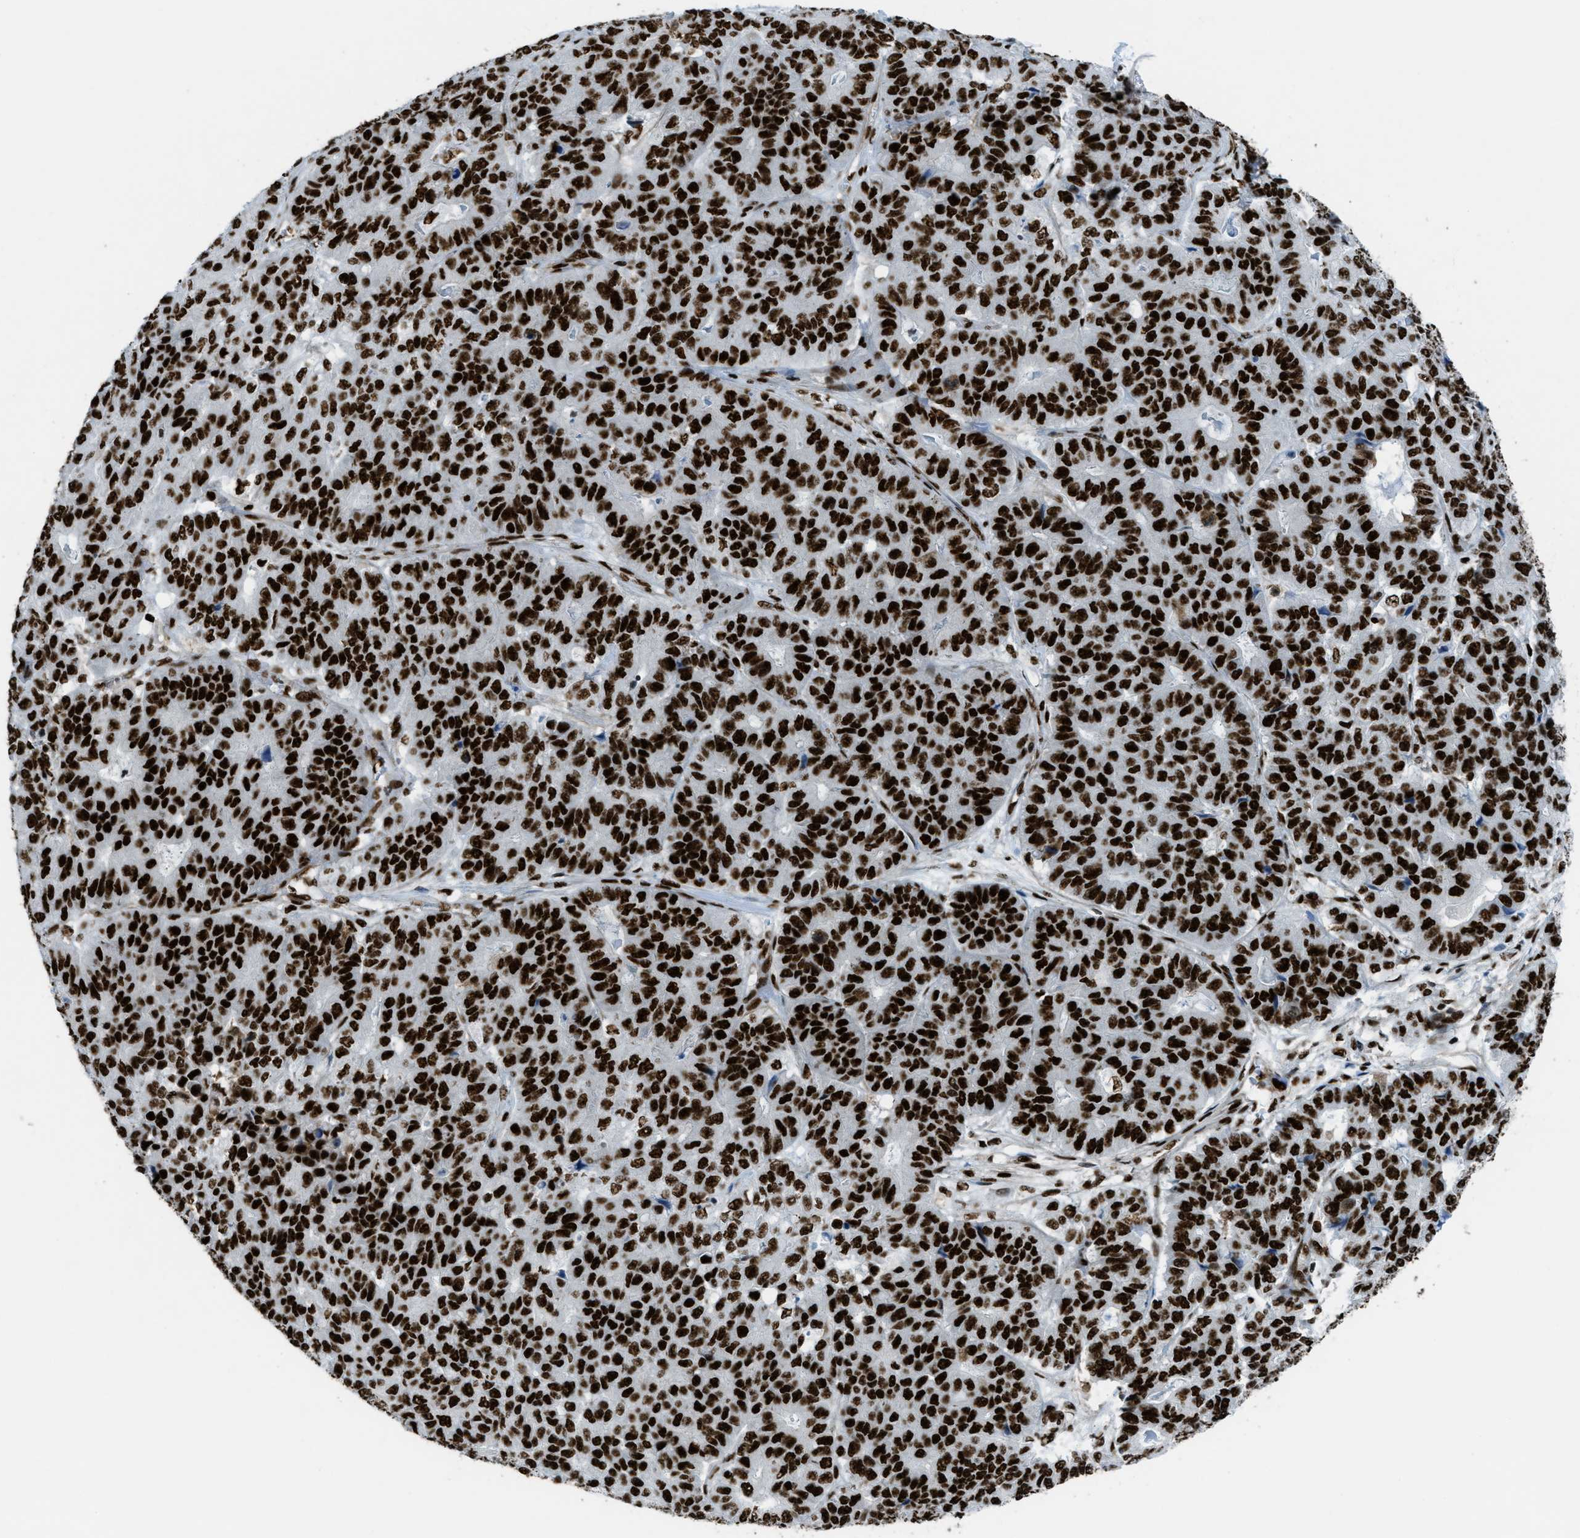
{"staining": {"intensity": "strong", "quantity": ">75%", "location": "nuclear"}, "tissue": "pancreatic cancer", "cell_type": "Tumor cells", "image_type": "cancer", "snomed": [{"axis": "morphology", "description": "Adenocarcinoma, NOS"}, {"axis": "topography", "description": "Pancreas"}], "caption": "This histopathology image exhibits immunohistochemistry staining of pancreatic cancer, with high strong nuclear expression in about >75% of tumor cells.", "gene": "ZNF207", "patient": {"sex": "male", "age": 50}}